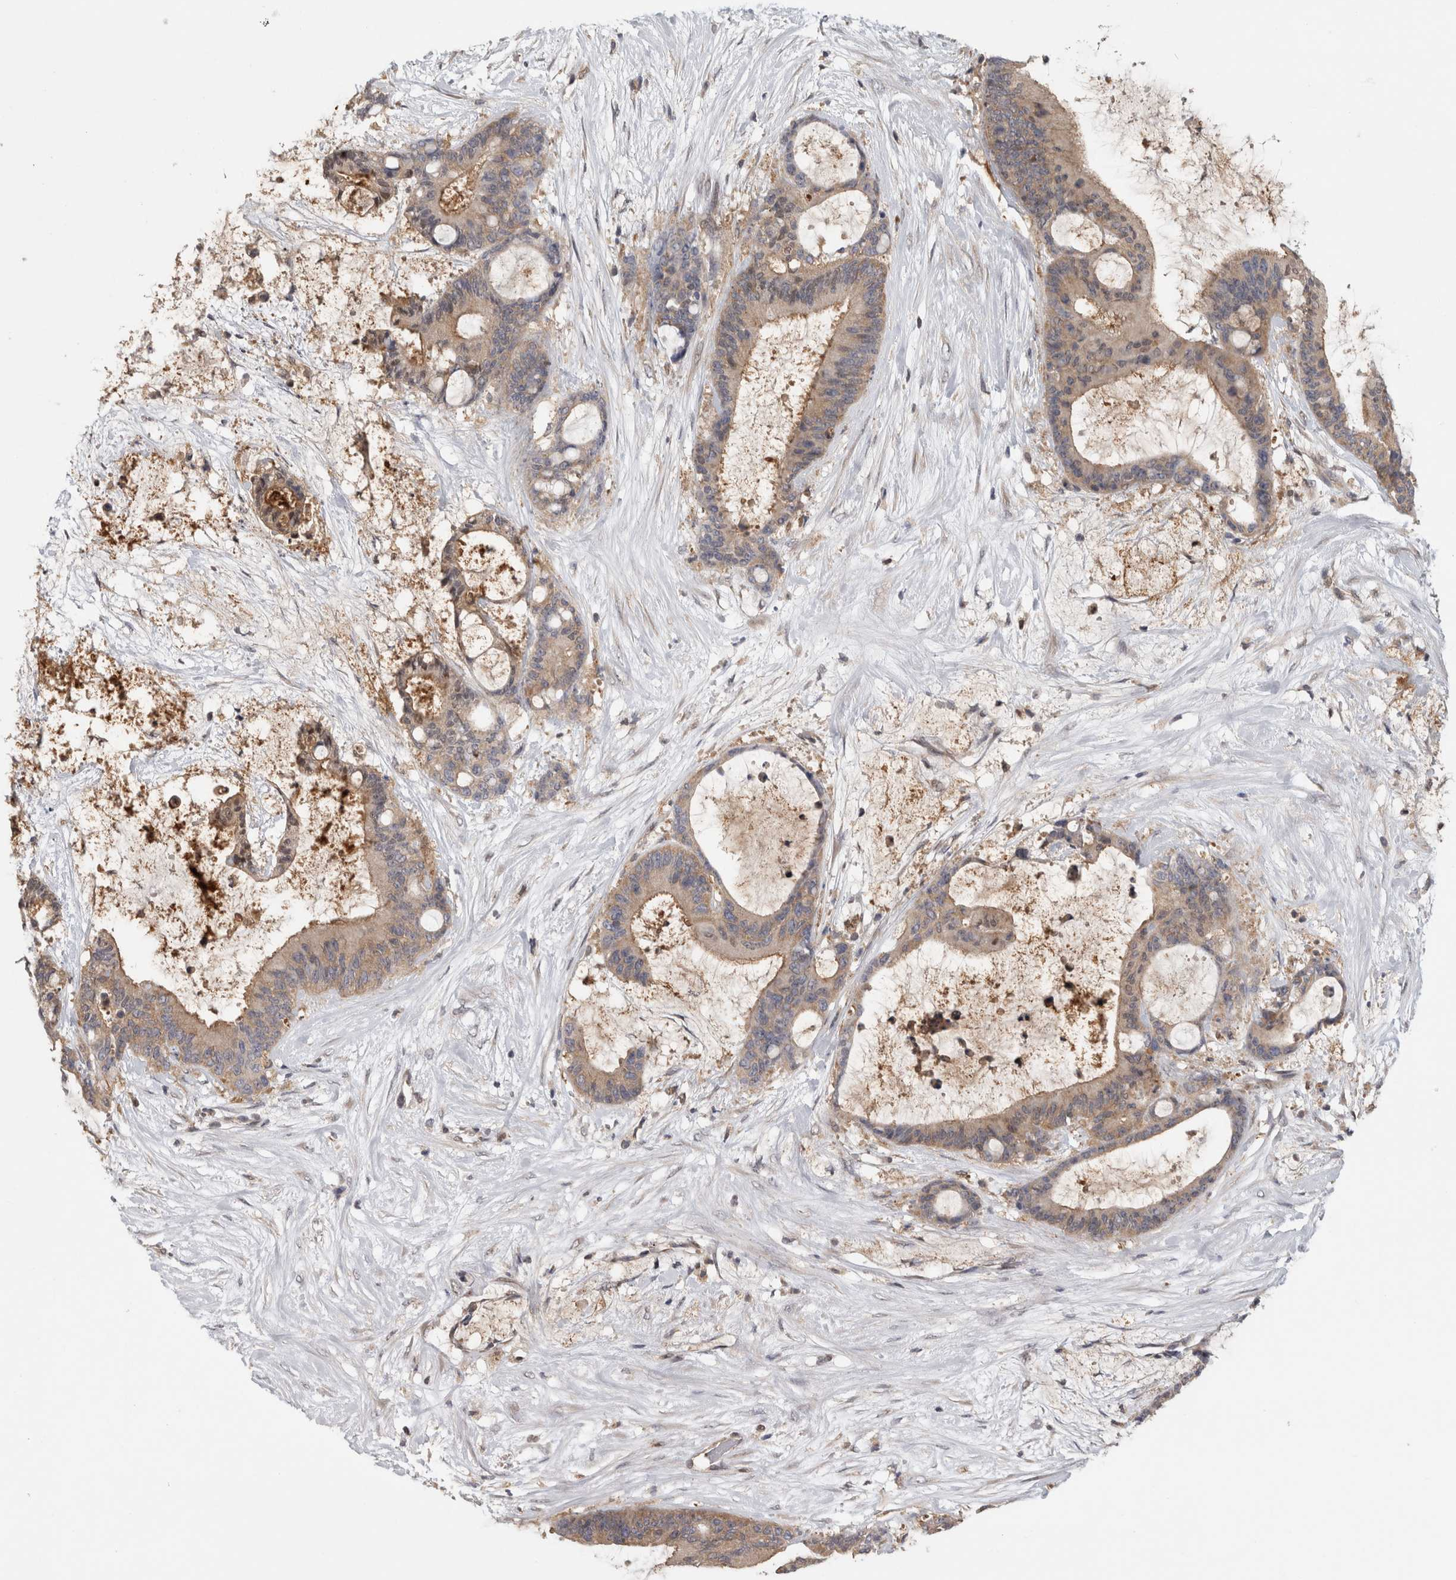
{"staining": {"intensity": "weak", "quantity": "25%-75%", "location": "cytoplasmic/membranous"}, "tissue": "liver cancer", "cell_type": "Tumor cells", "image_type": "cancer", "snomed": [{"axis": "morphology", "description": "Cholangiocarcinoma"}, {"axis": "topography", "description": "Liver"}], "caption": "The photomicrograph displays staining of cholangiocarcinoma (liver), revealing weak cytoplasmic/membranous protein positivity (brown color) within tumor cells.", "gene": "PIGP", "patient": {"sex": "female", "age": 73}}